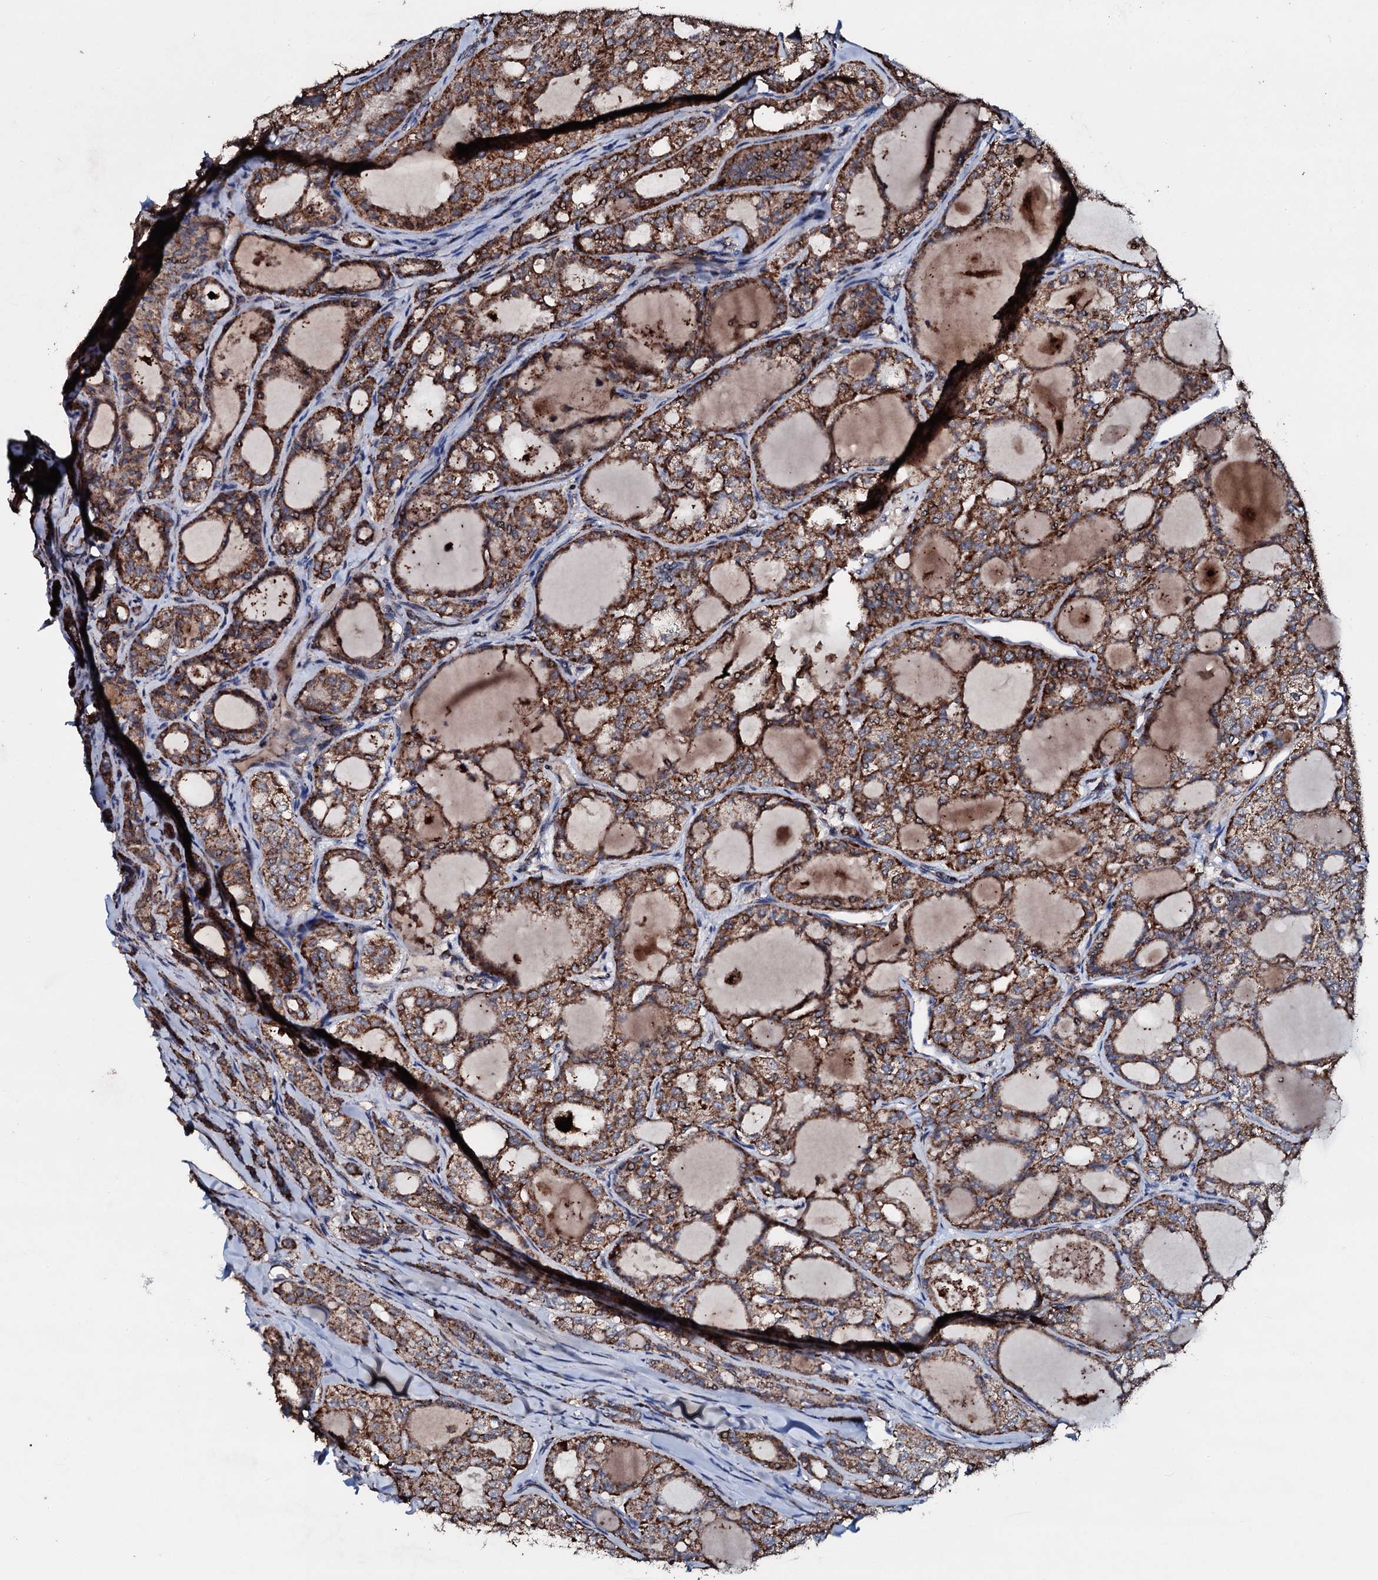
{"staining": {"intensity": "strong", "quantity": ">75%", "location": "cytoplasmic/membranous"}, "tissue": "thyroid cancer", "cell_type": "Tumor cells", "image_type": "cancer", "snomed": [{"axis": "morphology", "description": "Follicular adenoma carcinoma, NOS"}, {"axis": "topography", "description": "Thyroid gland"}], "caption": "Brown immunohistochemical staining in thyroid cancer (follicular adenoma carcinoma) reveals strong cytoplasmic/membranous staining in about >75% of tumor cells.", "gene": "DYNC2I2", "patient": {"sex": "male", "age": 75}}